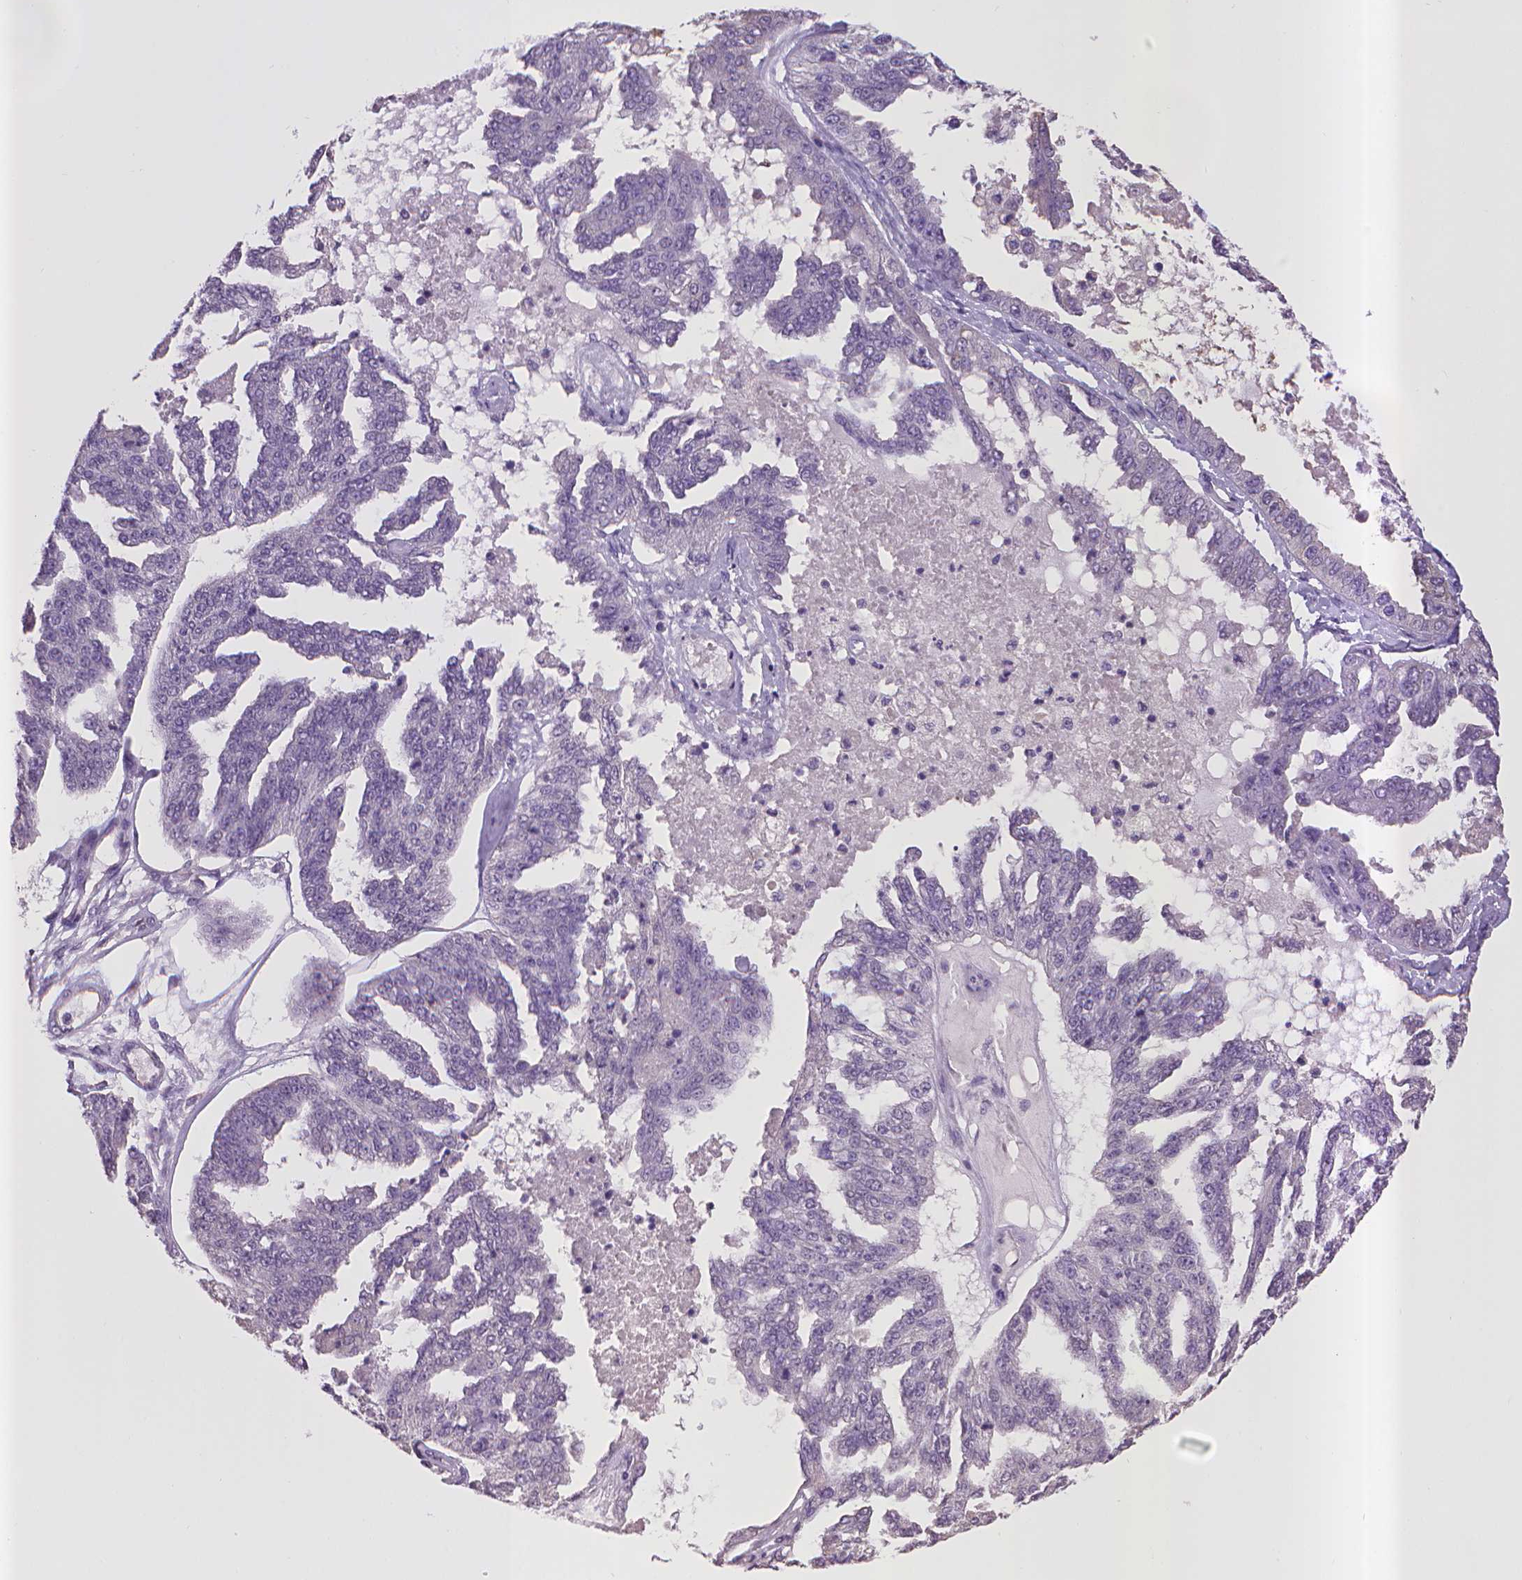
{"staining": {"intensity": "negative", "quantity": "none", "location": "none"}, "tissue": "ovarian cancer", "cell_type": "Tumor cells", "image_type": "cancer", "snomed": [{"axis": "morphology", "description": "Cystadenocarcinoma, serous, NOS"}, {"axis": "topography", "description": "Ovary"}], "caption": "Tumor cells are negative for brown protein staining in serous cystadenocarcinoma (ovarian). (IHC, brightfield microscopy, high magnification).", "gene": "CPM", "patient": {"sex": "female", "age": 58}}